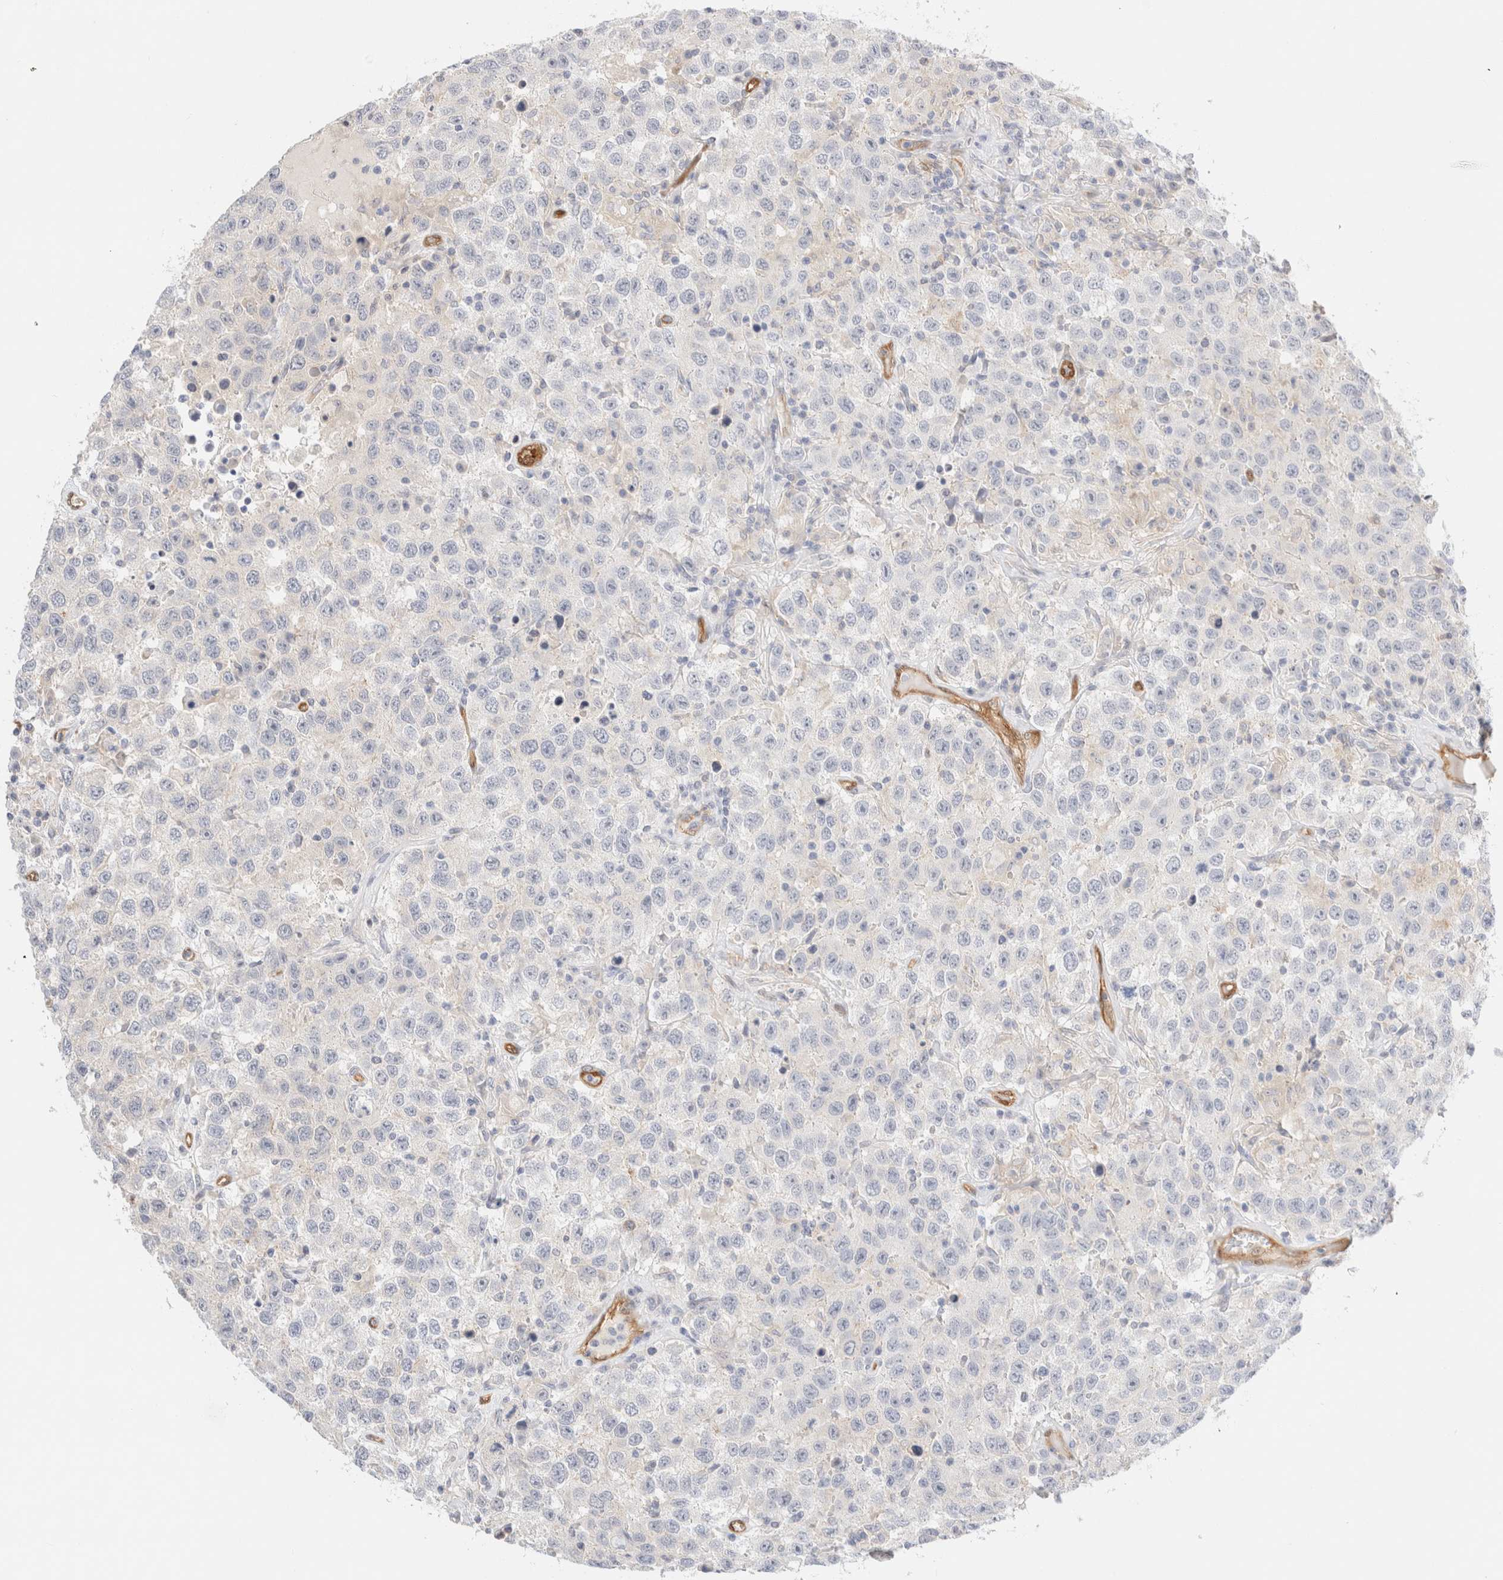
{"staining": {"intensity": "negative", "quantity": "none", "location": "none"}, "tissue": "testis cancer", "cell_type": "Tumor cells", "image_type": "cancer", "snomed": [{"axis": "morphology", "description": "Seminoma, NOS"}, {"axis": "topography", "description": "Testis"}], "caption": "The photomicrograph exhibits no staining of tumor cells in testis cancer (seminoma). The staining is performed using DAB brown chromogen with nuclei counter-stained in using hematoxylin.", "gene": "LMCD1", "patient": {"sex": "male", "age": 41}}